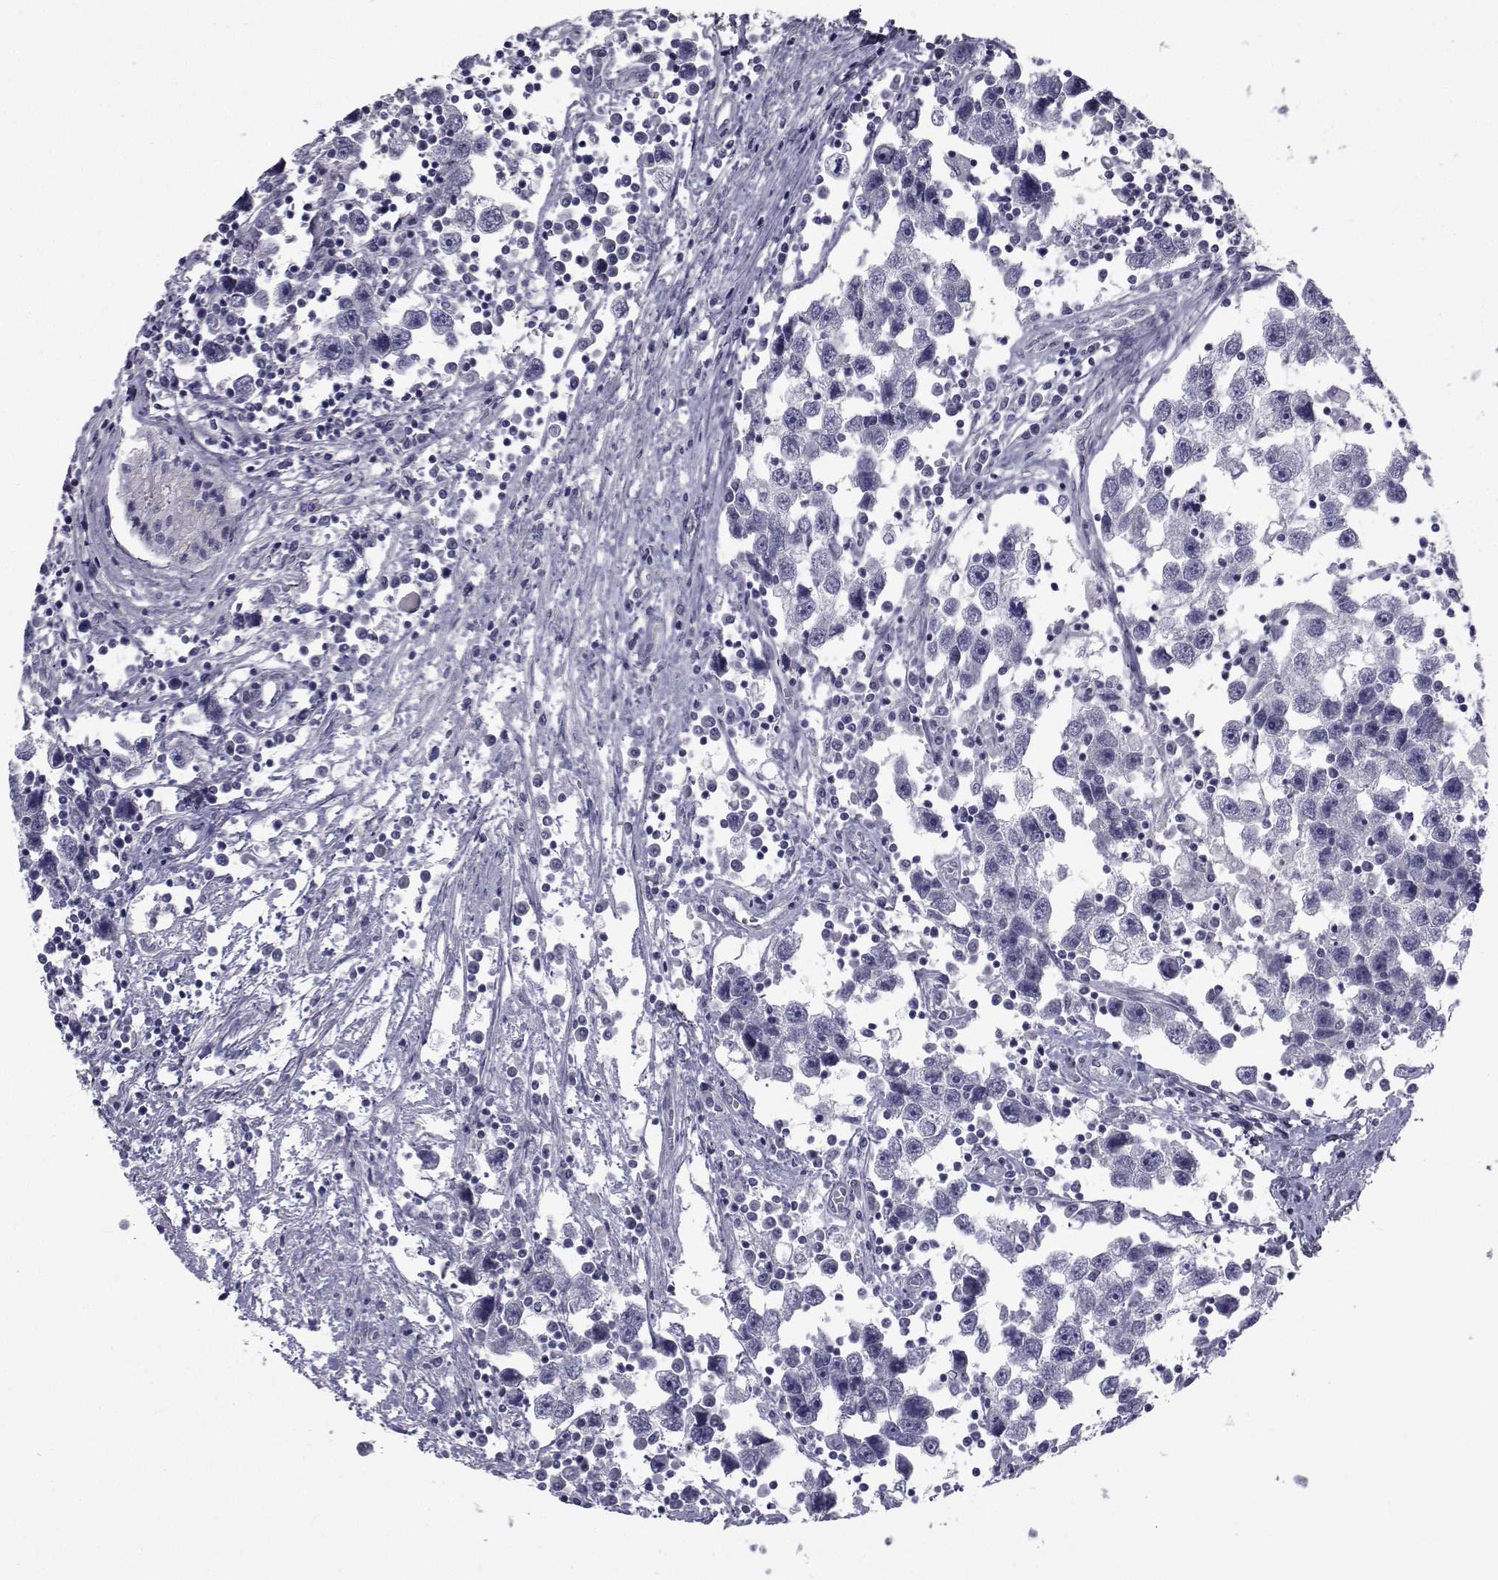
{"staining": {"intensity": "negative", "quantity": "none", "location": "none"}, "tissue": "testis cancer", "cell_type": "Tumor cells", "image_type": "cancer", "snomed": [{"axis": "morphology", "description": "Seminoma, NOS"}, {"axis": "topography", "description": "Testis"}], "caption": "Tumor cells are negative for brown protein staining in seminoma (testis). (DAB immunohistochemistry with hematoxylin counter stain).", "gene": "CHRNA1", "patient": {"sex": "male", "age": 30}}